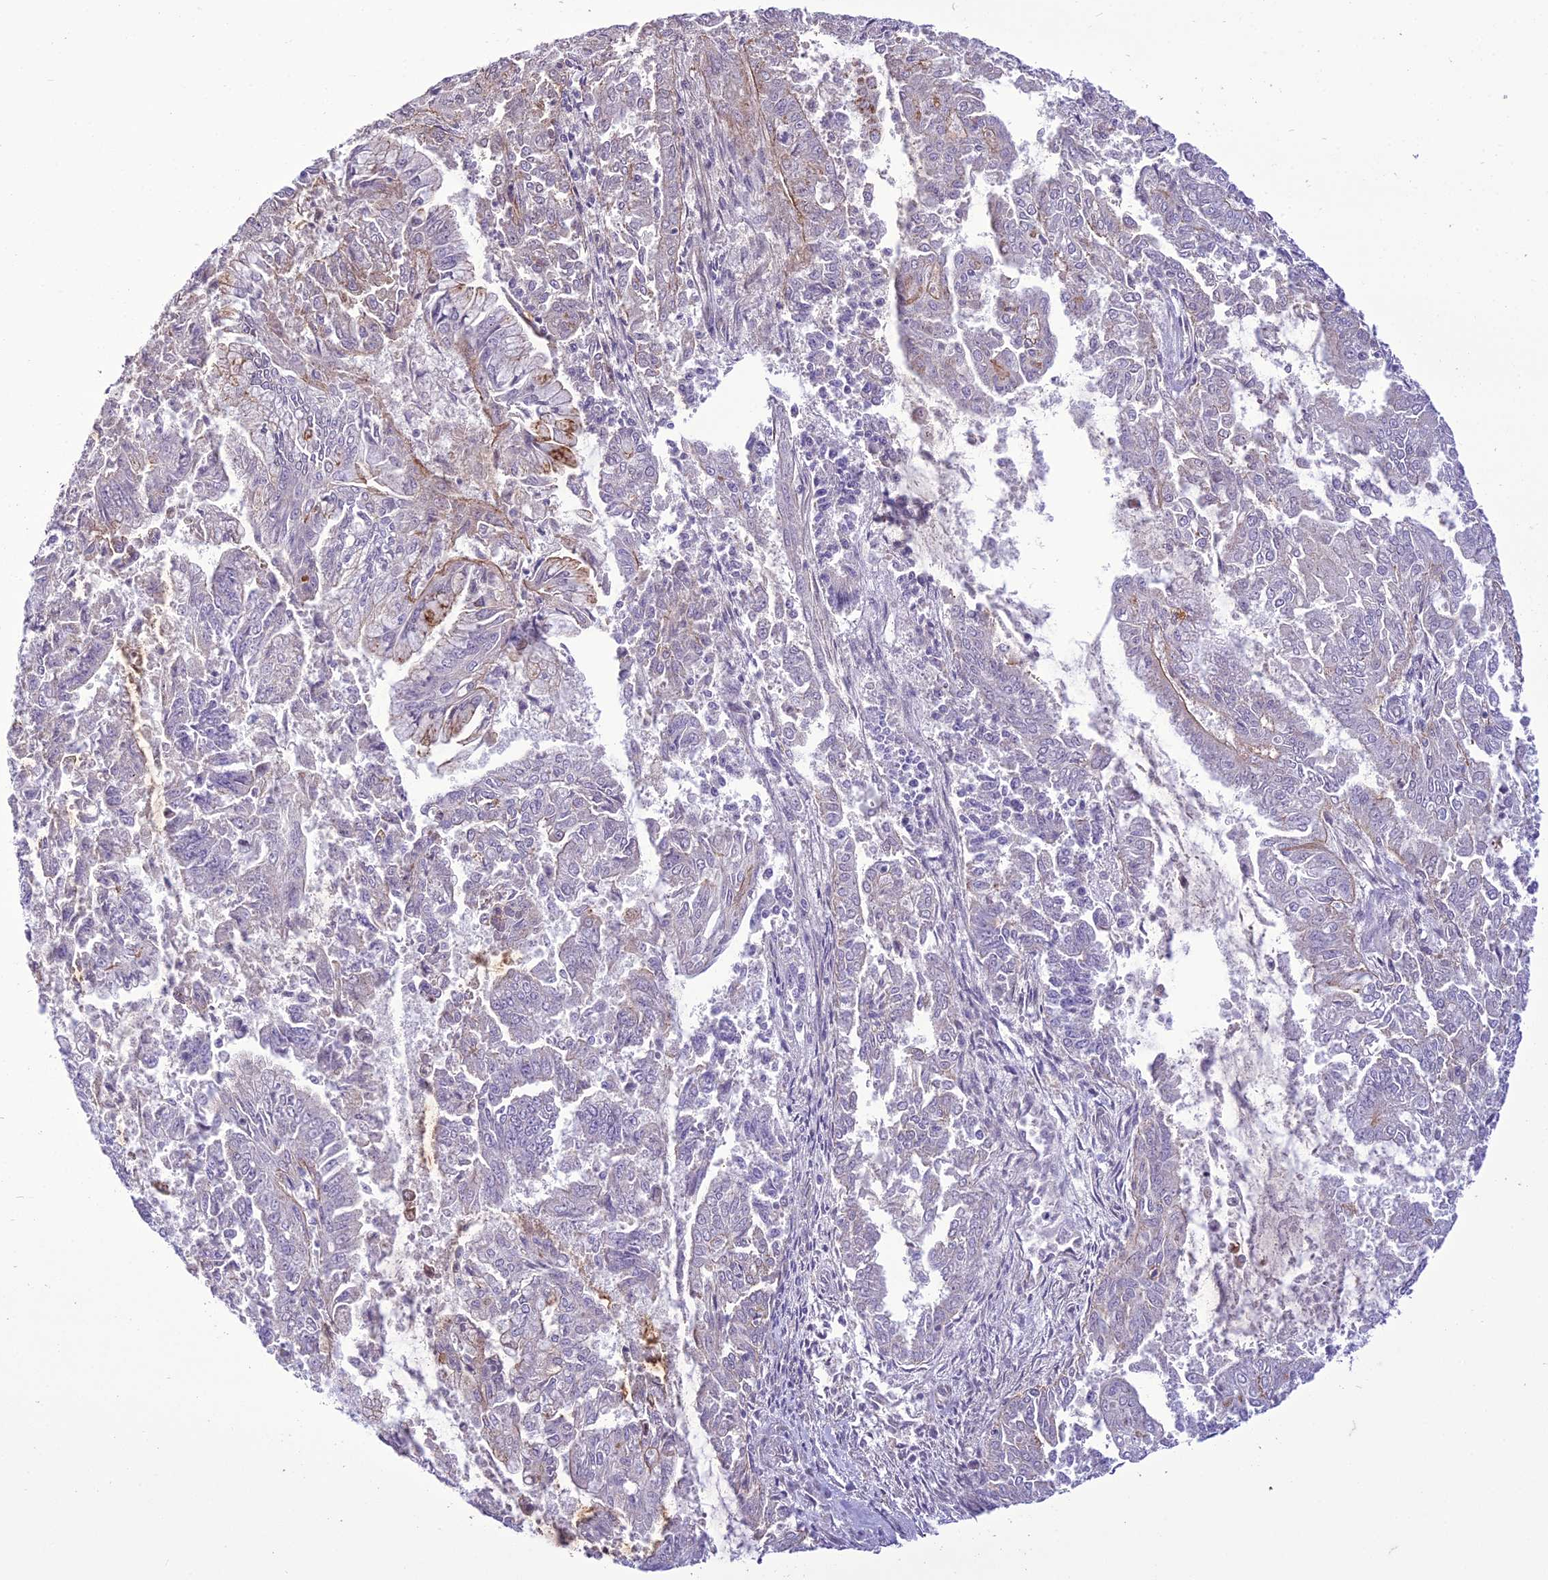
{"staining": {"intensity": "strong", "quantity": "<25%", "location": "cytoplasmic/membranous"}, "tissue": "endometrial cancer", "cell_type": "Tumor cells", "image_type": "cancer", "snomed": [{"axis": "morphology", "description": "Adenocarcinoma, NOS"}, {"axis": "topography", "description": "Endometrium"}], "caption": "An image showing strong cytoplasmic/membranous positivity in approximately <25% of tumor cells in endometrial cancer (adenocarcinoma), as visualized by brown immunohistochemical staining.", "gene": "TBC1D24", "patient": {"sex": "female", "age": 73}}